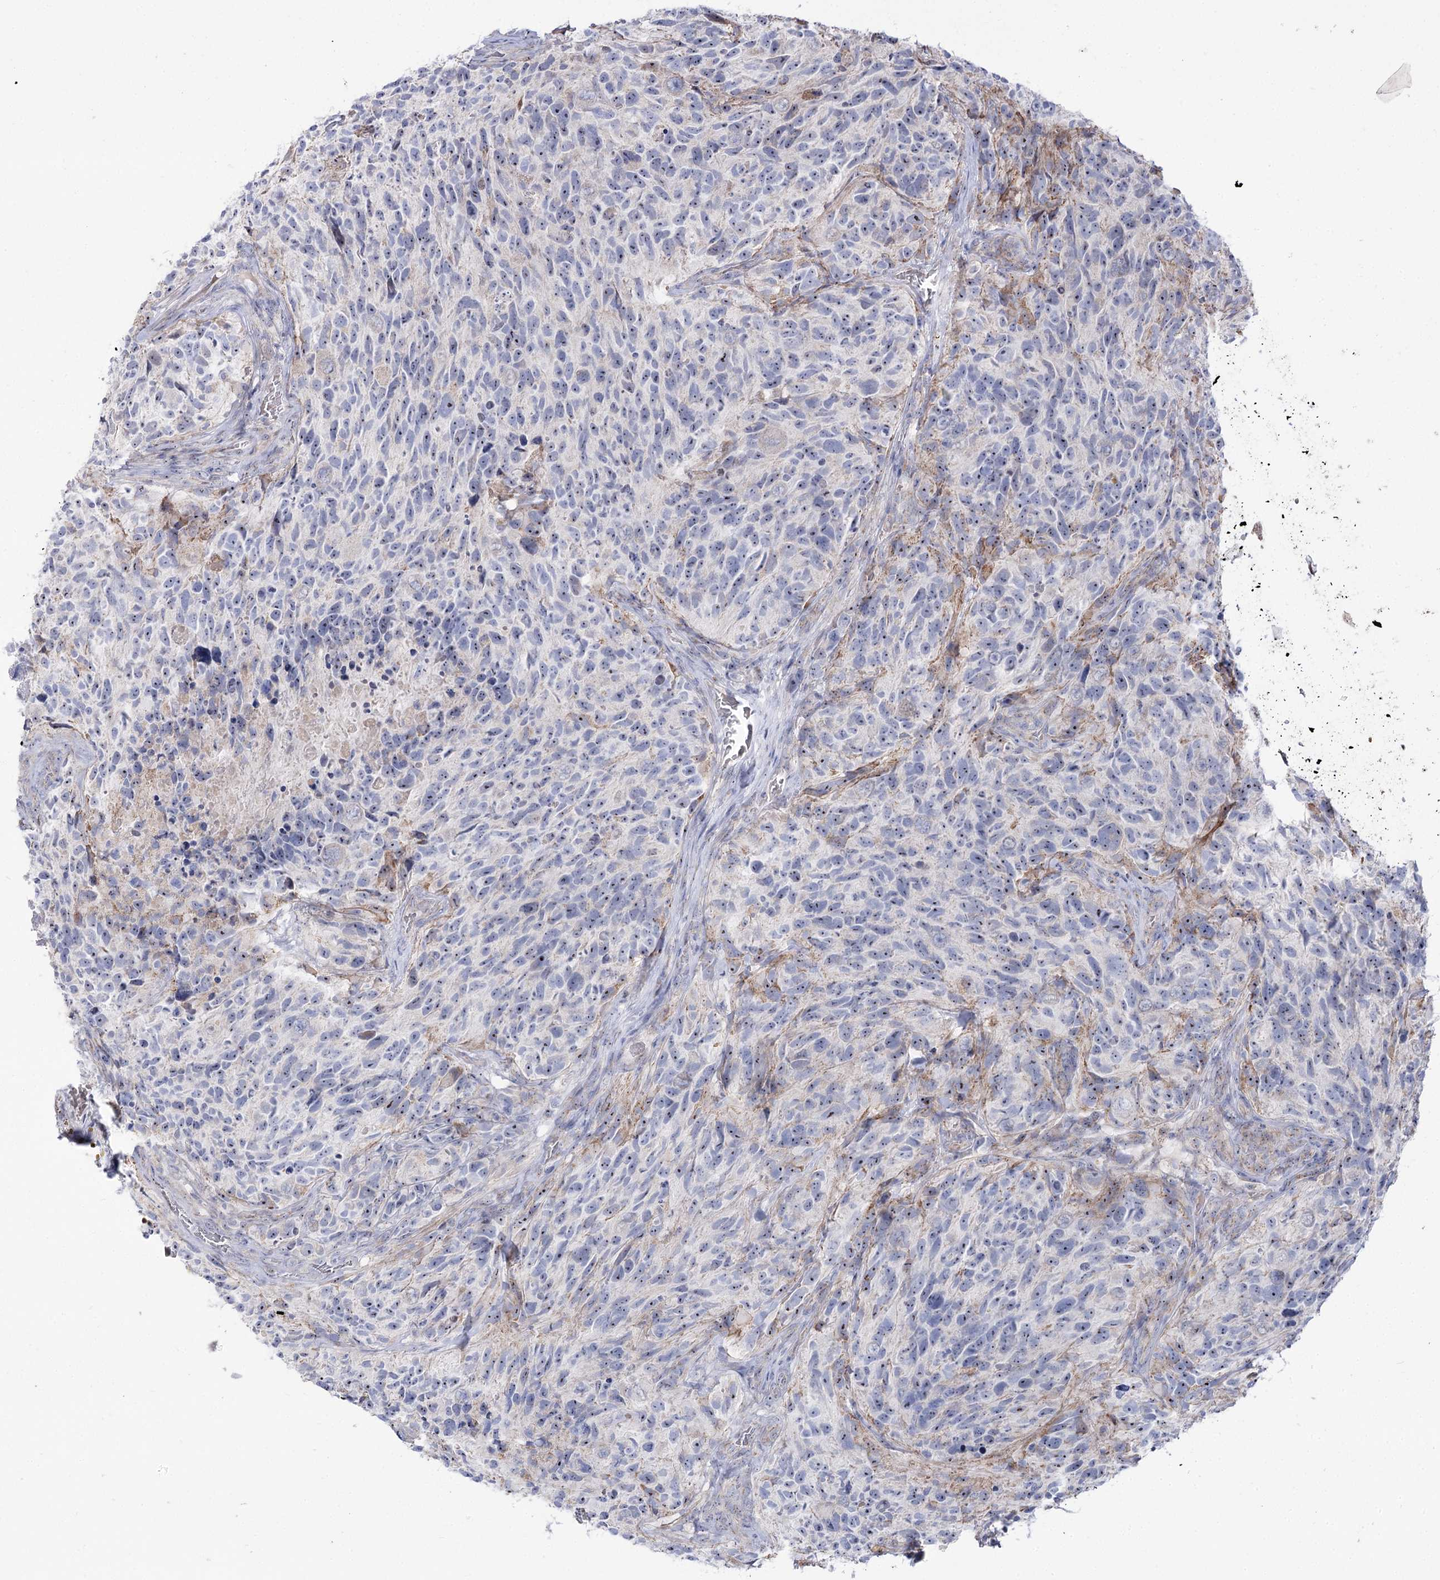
{"staining": {"intensity": "moderate", "quantity": "<25%", "location": "nuclear"}, "tissue": "glioma", "cell_type": "Tumor cells", "image_type": "cancer", "snomed": [{"axis": "morphology", "description": "Glioma, malignant, High grade"}, {"axis": "topography", "description": "Brain"}], "caption": "Malignant glioma (high-grade) was stained to show a protein in brown. There is low levels of moderate nuclear positivity in about <25% of tumor cells.", "gene": "SUOX", "patient": {"sex": "male", "age": 69}}